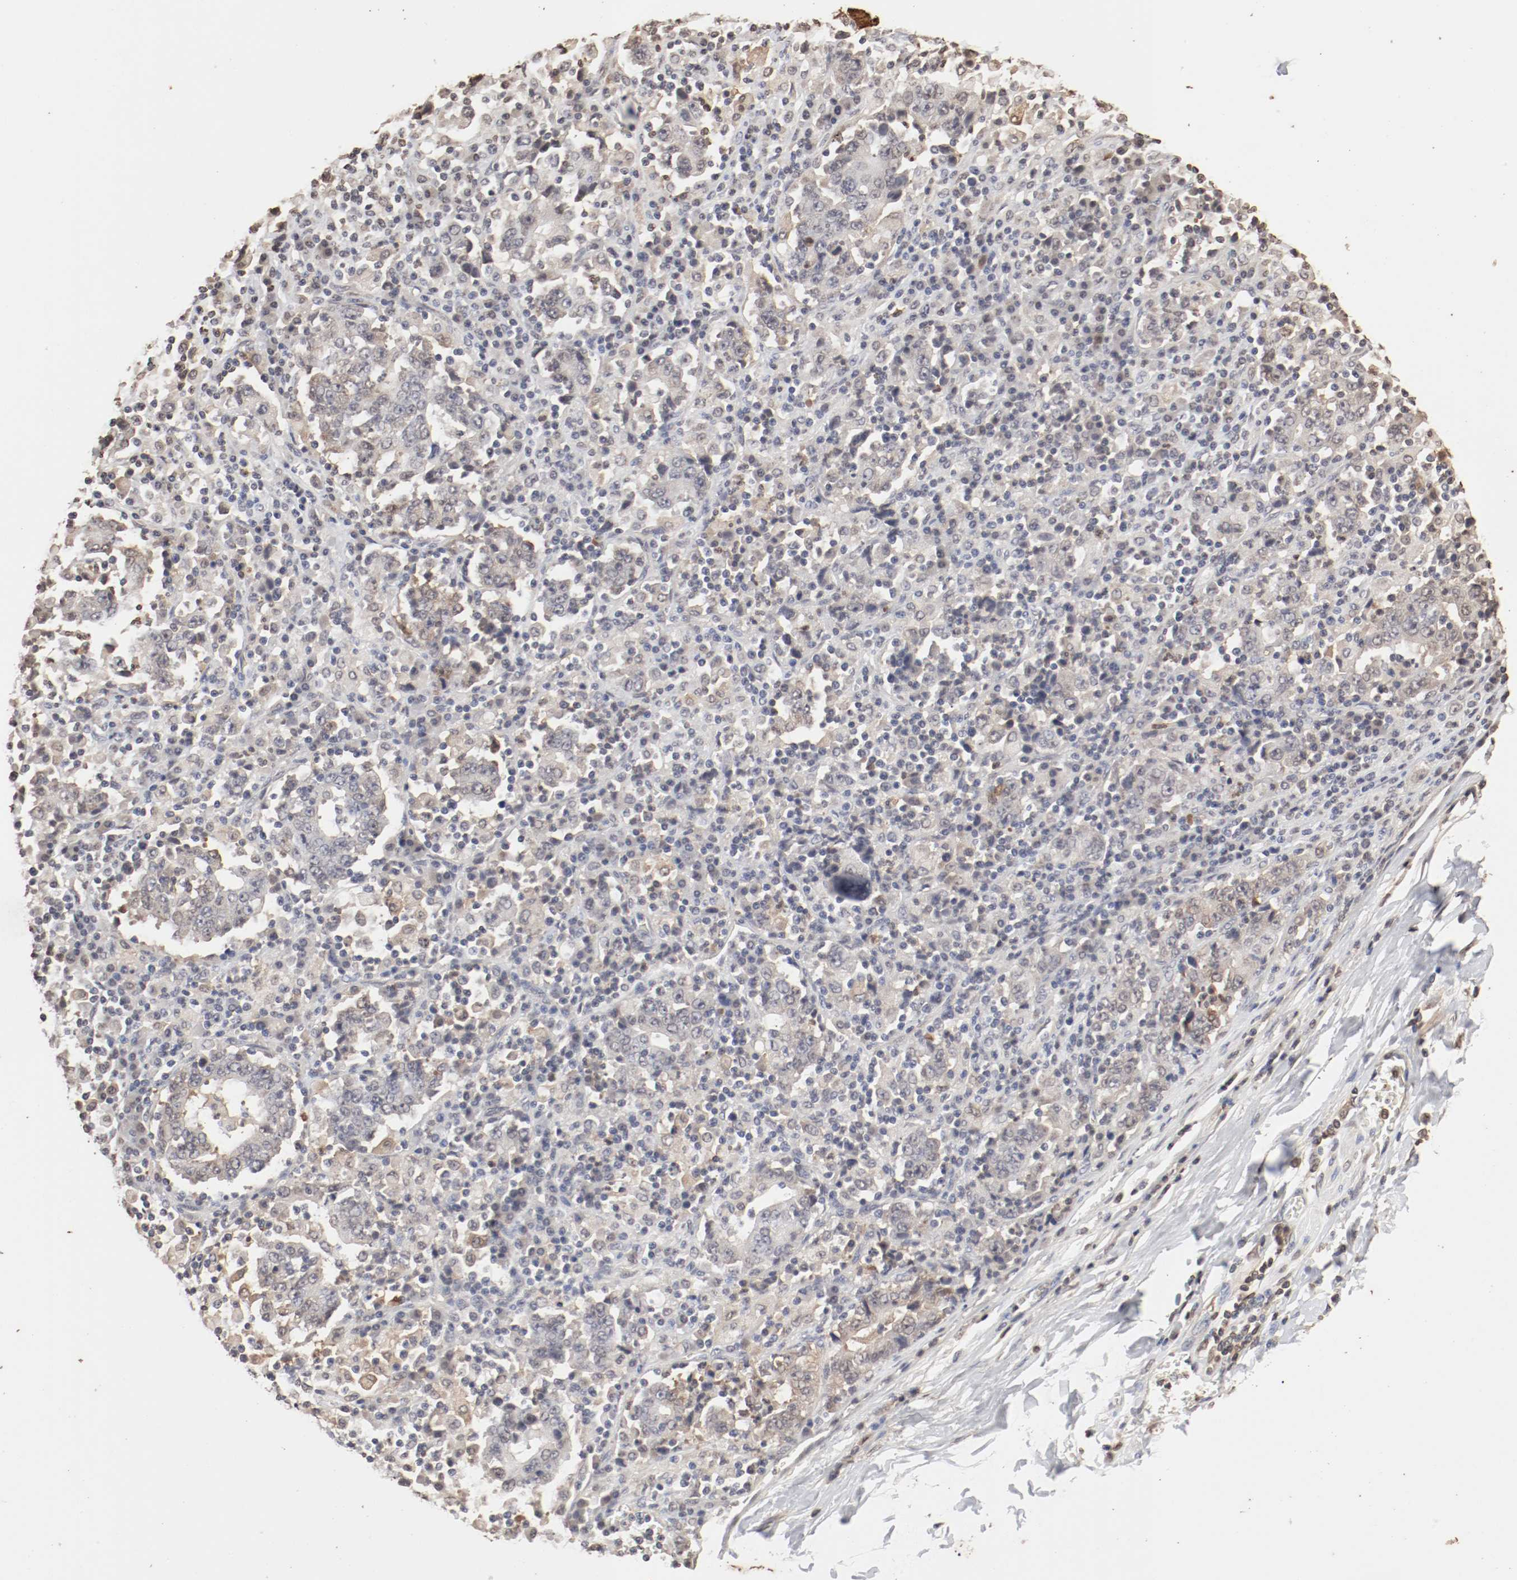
{"staining": {"intensity": "moderate", "quantity": "<25%", "location": "cytoplasmic/membranous,nuclear"}, "tissue": "stomach cancer", "cell_type": "Tumor cells", "image_type": "cancer", "snomed": [{"axis": "morphology", "description": "Normal tissue, NOS"}, {"axis": "morphology", "description": "Adenocarcinoma, NOS"}, {"axis": "topography", "description": "Stomach, upper"}, {"axis": "topography", "description": "Stomach"}], "caption": "High-magnification brightfield microscopy of stomach adenocarcinoma stained with DAB (3,3'-diaminobenzidine) (brown) and counterstained with hematoxylin (blue). tumor cells exhibit moderate cytoplasmic/membranous and nuclear staining is seen in approximately<25% of cells. (DAB = brown stain, brightfield microscopy at high magnification).", "gene": "WASL", "patient": {"sex": "male", "age": 59}}